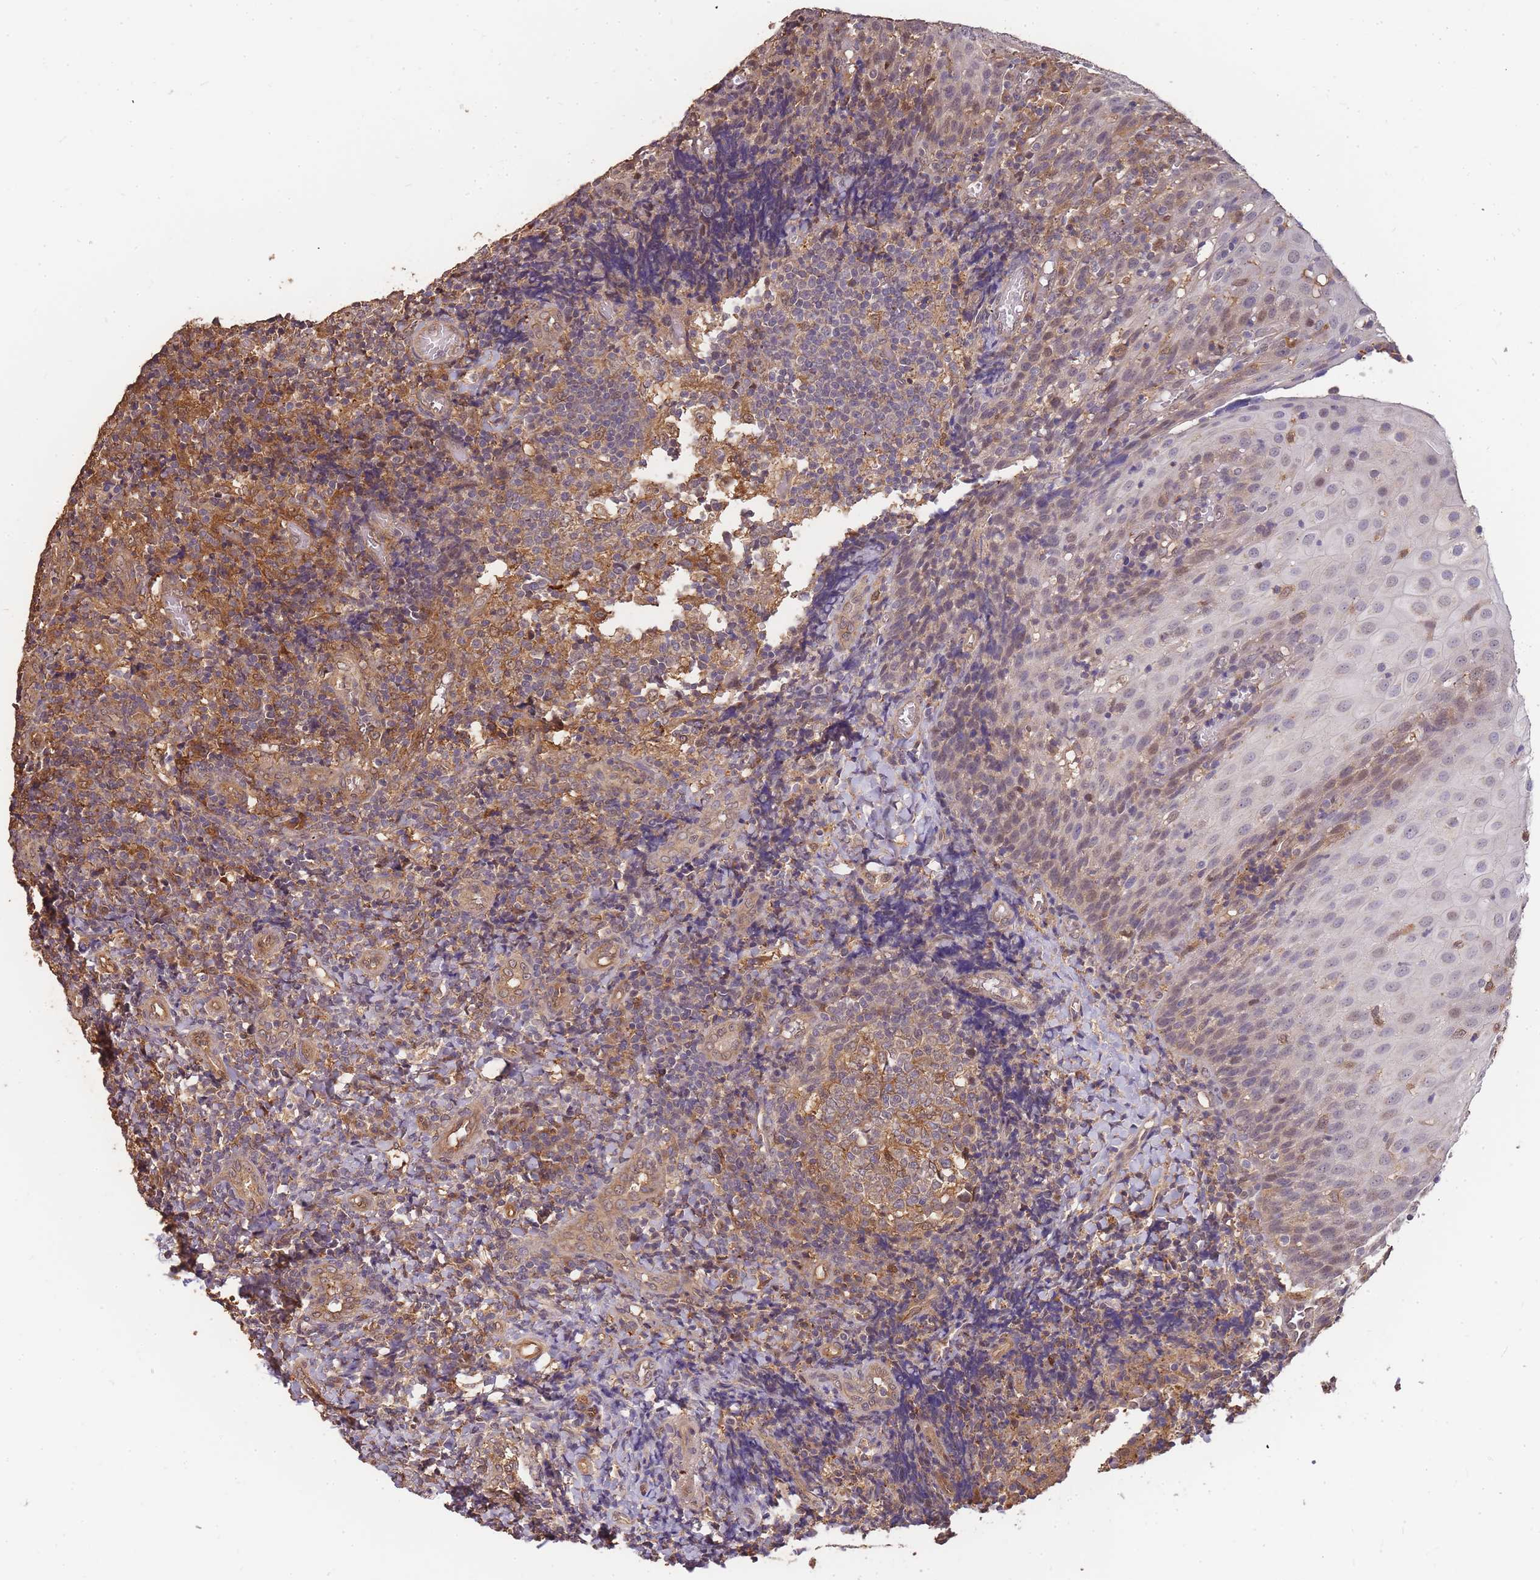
{"staining": {"intensity": "moderate", "quantity": "25%-75%", "location": "cytoplasmic/membranous"}, "tissue": "tonsil", "cell_type": "Germinal center cells", "image_type": "normal", "snomed": [{"axis": "morphology", "description": "Normal tissue, NOS"}, {"axis": "topography", "description": "Tonsil"}], "caption": "Tonsil stained for a protein displays moderate cytoplasmic/membranous positivity in germinal center cells. The protein of interest is shown in brown color, while the nuclei are stained blue.", "gene": "CDKN2AIPNL", "patient": {"sex": "female", "age": 19}}